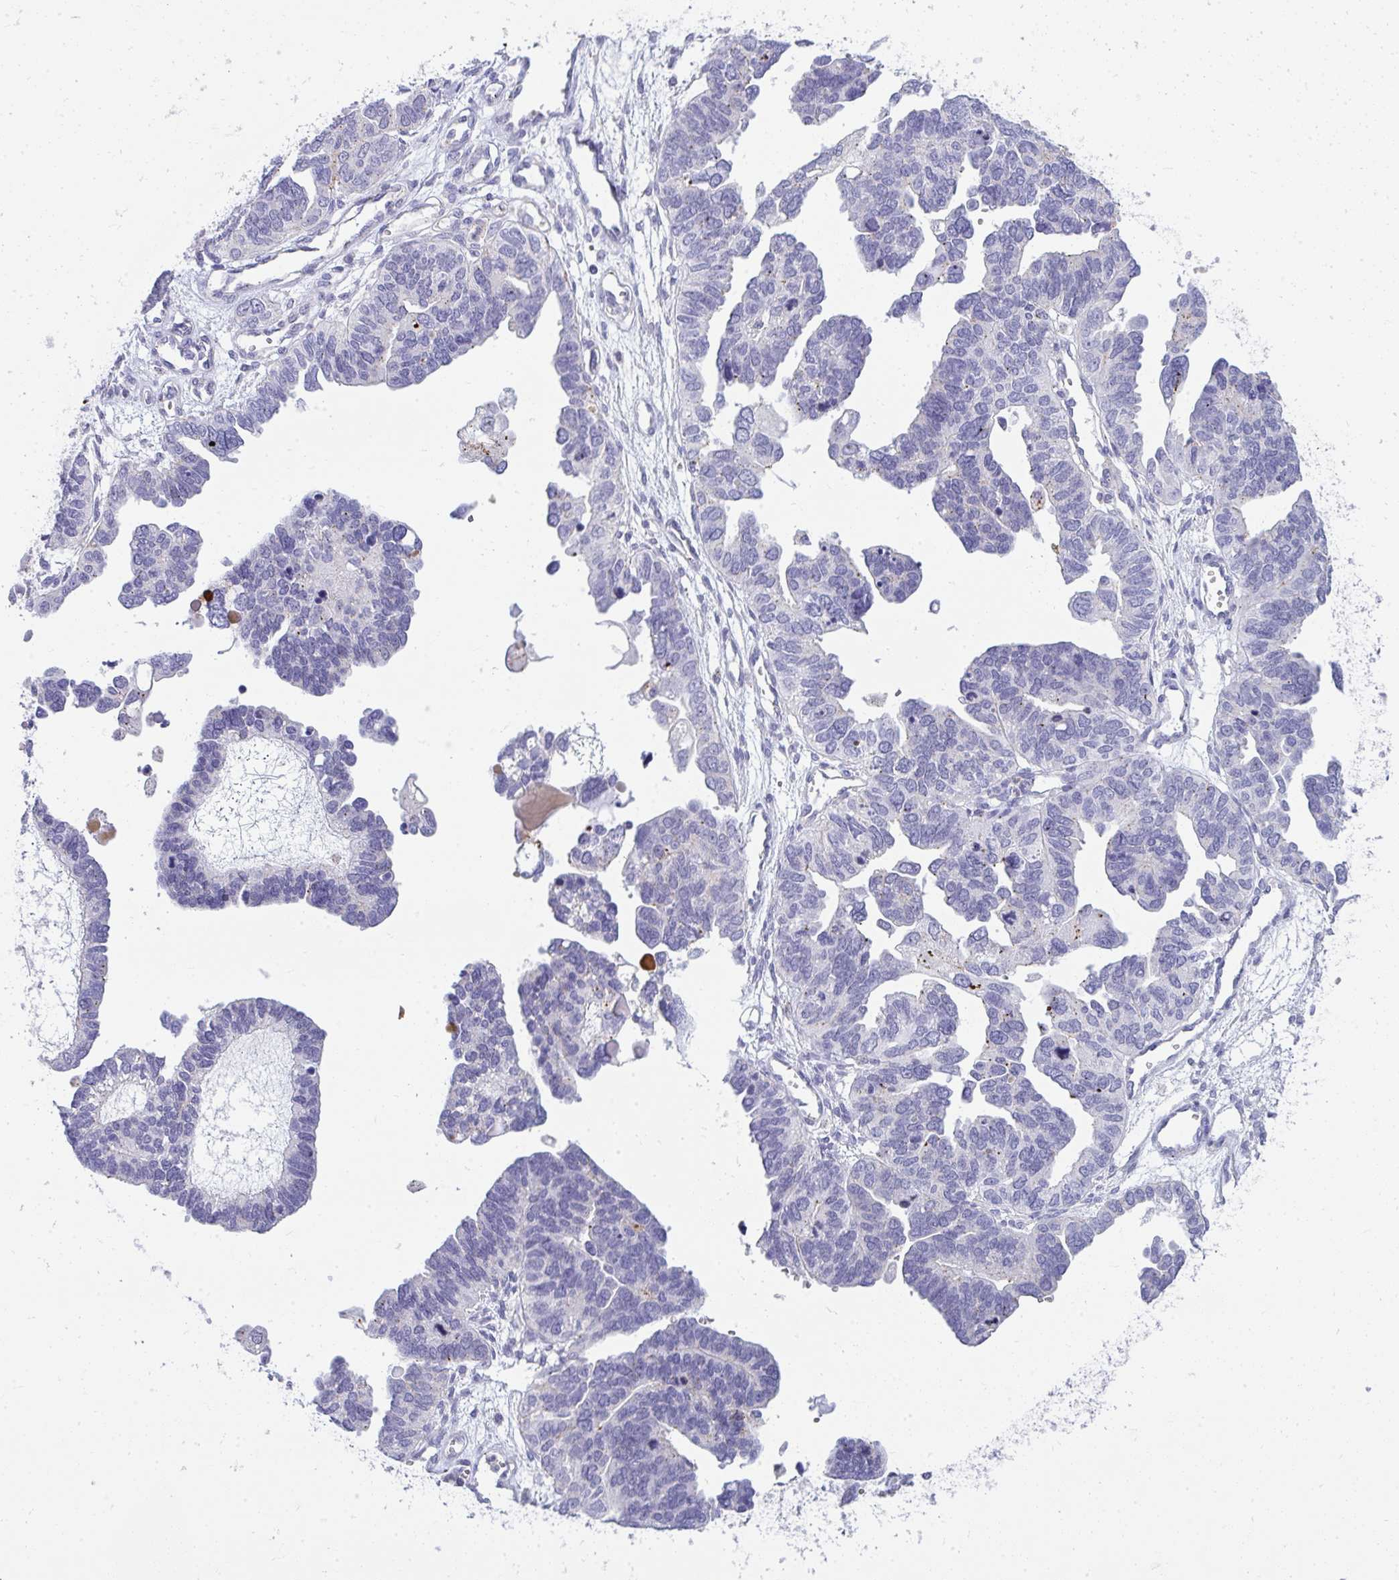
{"staining": {"intensity": "negative", "quantity": "none", "location": "none"}, "tissue": "ovarian cancer", "cell_type": "Tumor cells", "image_type": "cancer", "snomed": [{"axis": "morphology", "description": "Cystadenocarcinoma, serous, NOS"}, {"axis": "topography", "description": "Ovary"}], "caption": "Tumor cells are negative for brown protein staining in ovarian cancer.", "gene": "VPS4B", "patient": {"sex": "female", "age": 51}}